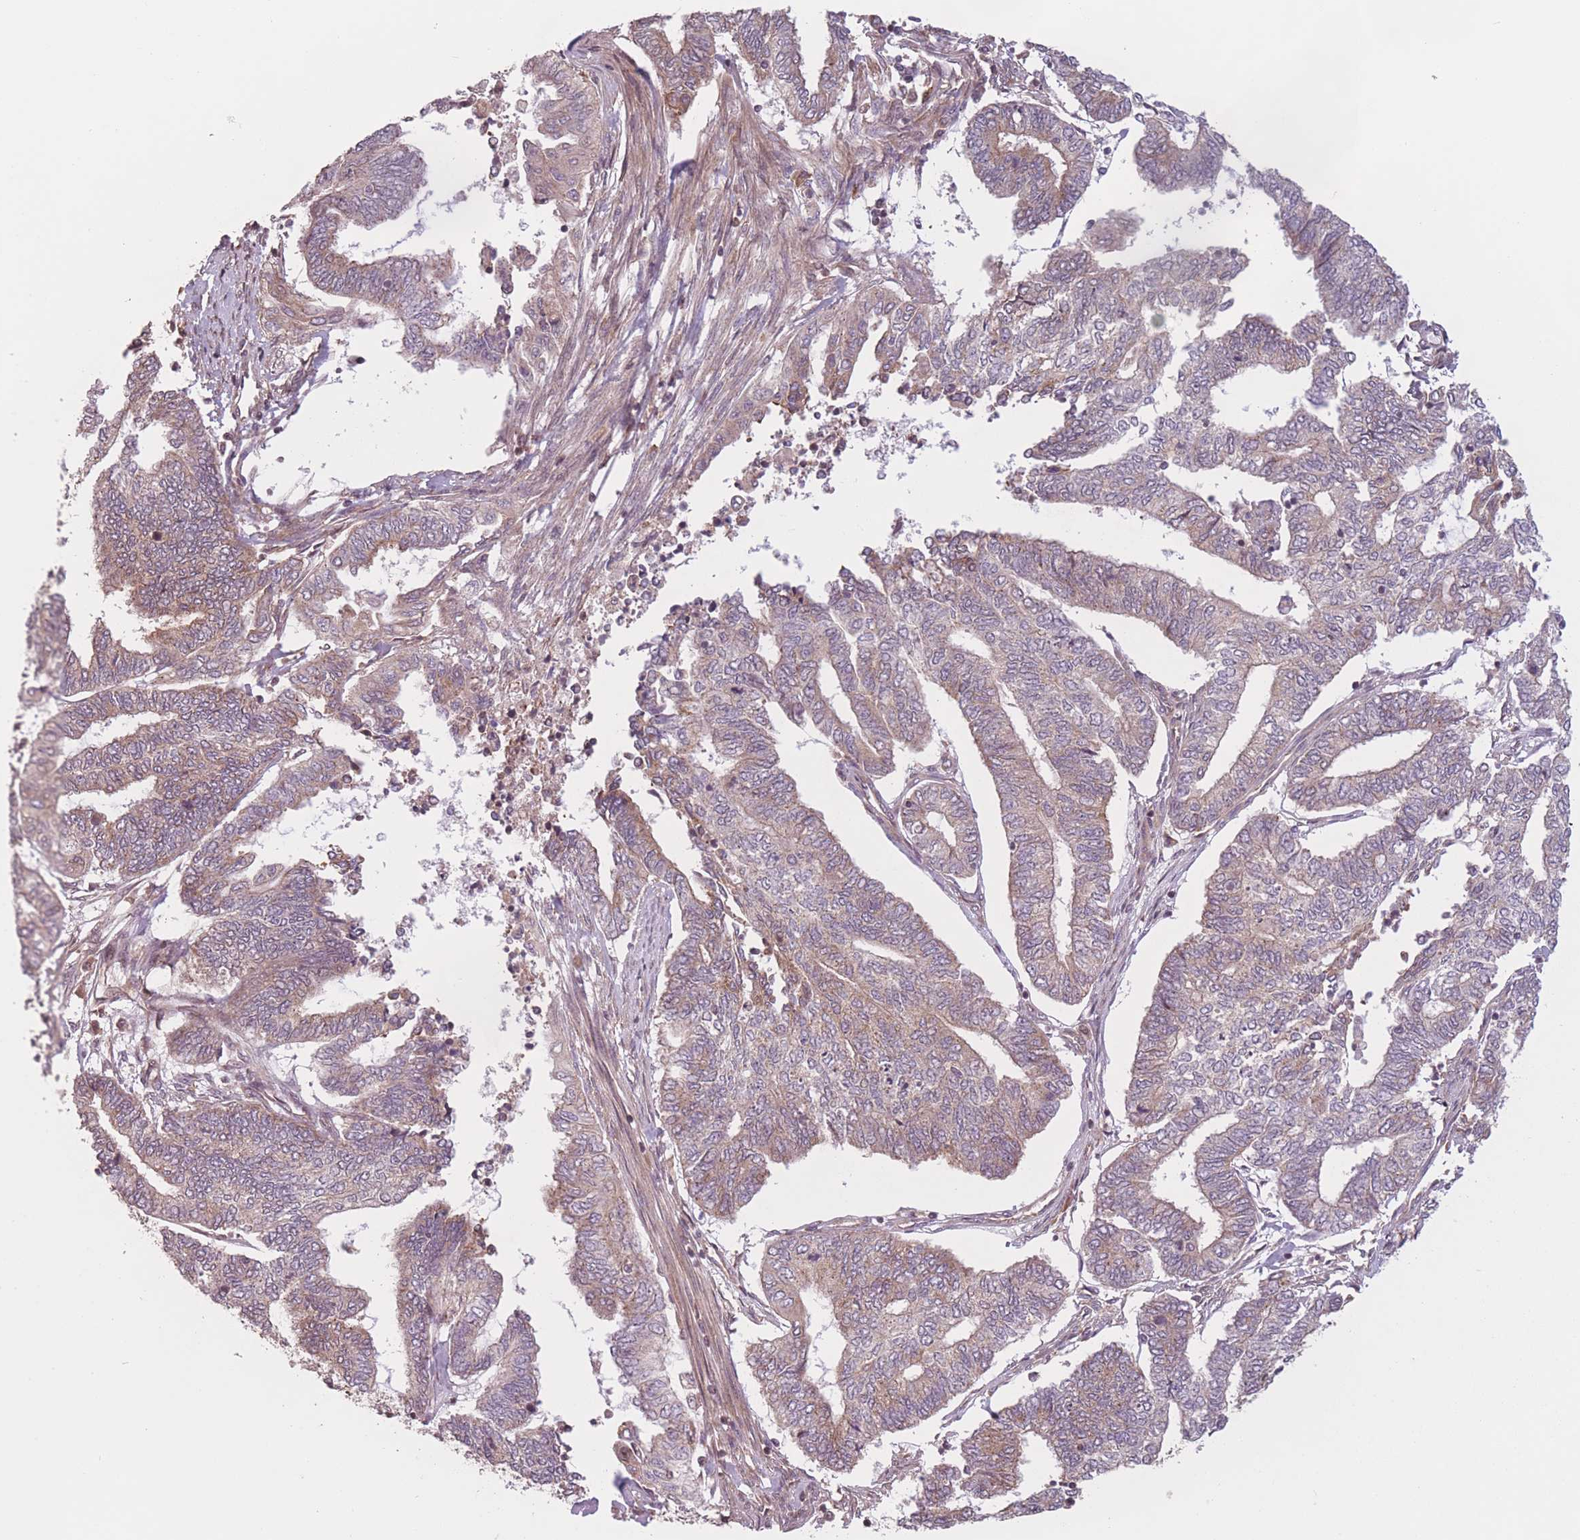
{"staining": {"intensity": "weak", "quantity": ">75%", "location": "cytoplasmic/membranous"}, "tissue": "endometrial cancer", "cell_type": "Tumor cells", "image_type": "cancer", "snomed": [{"axis": "morphology", "description": "Adenocarcinoma, NOS"}, {"axis": "topography", "description": "Uterus"}, {"axis": "topography", "description": "Endometrium"}], "caption": "Adenocarcinoma (endometrial) was stained to show a protein in brown. There is low levels of weak cytoplasmic/membranous positivity in about >75% of tumor cells. (brown staining indicates protein expression, while blue staining denotes nuclei).", "gene": "WASHC2A", "patient": {"sex": "female", "age": 70}}